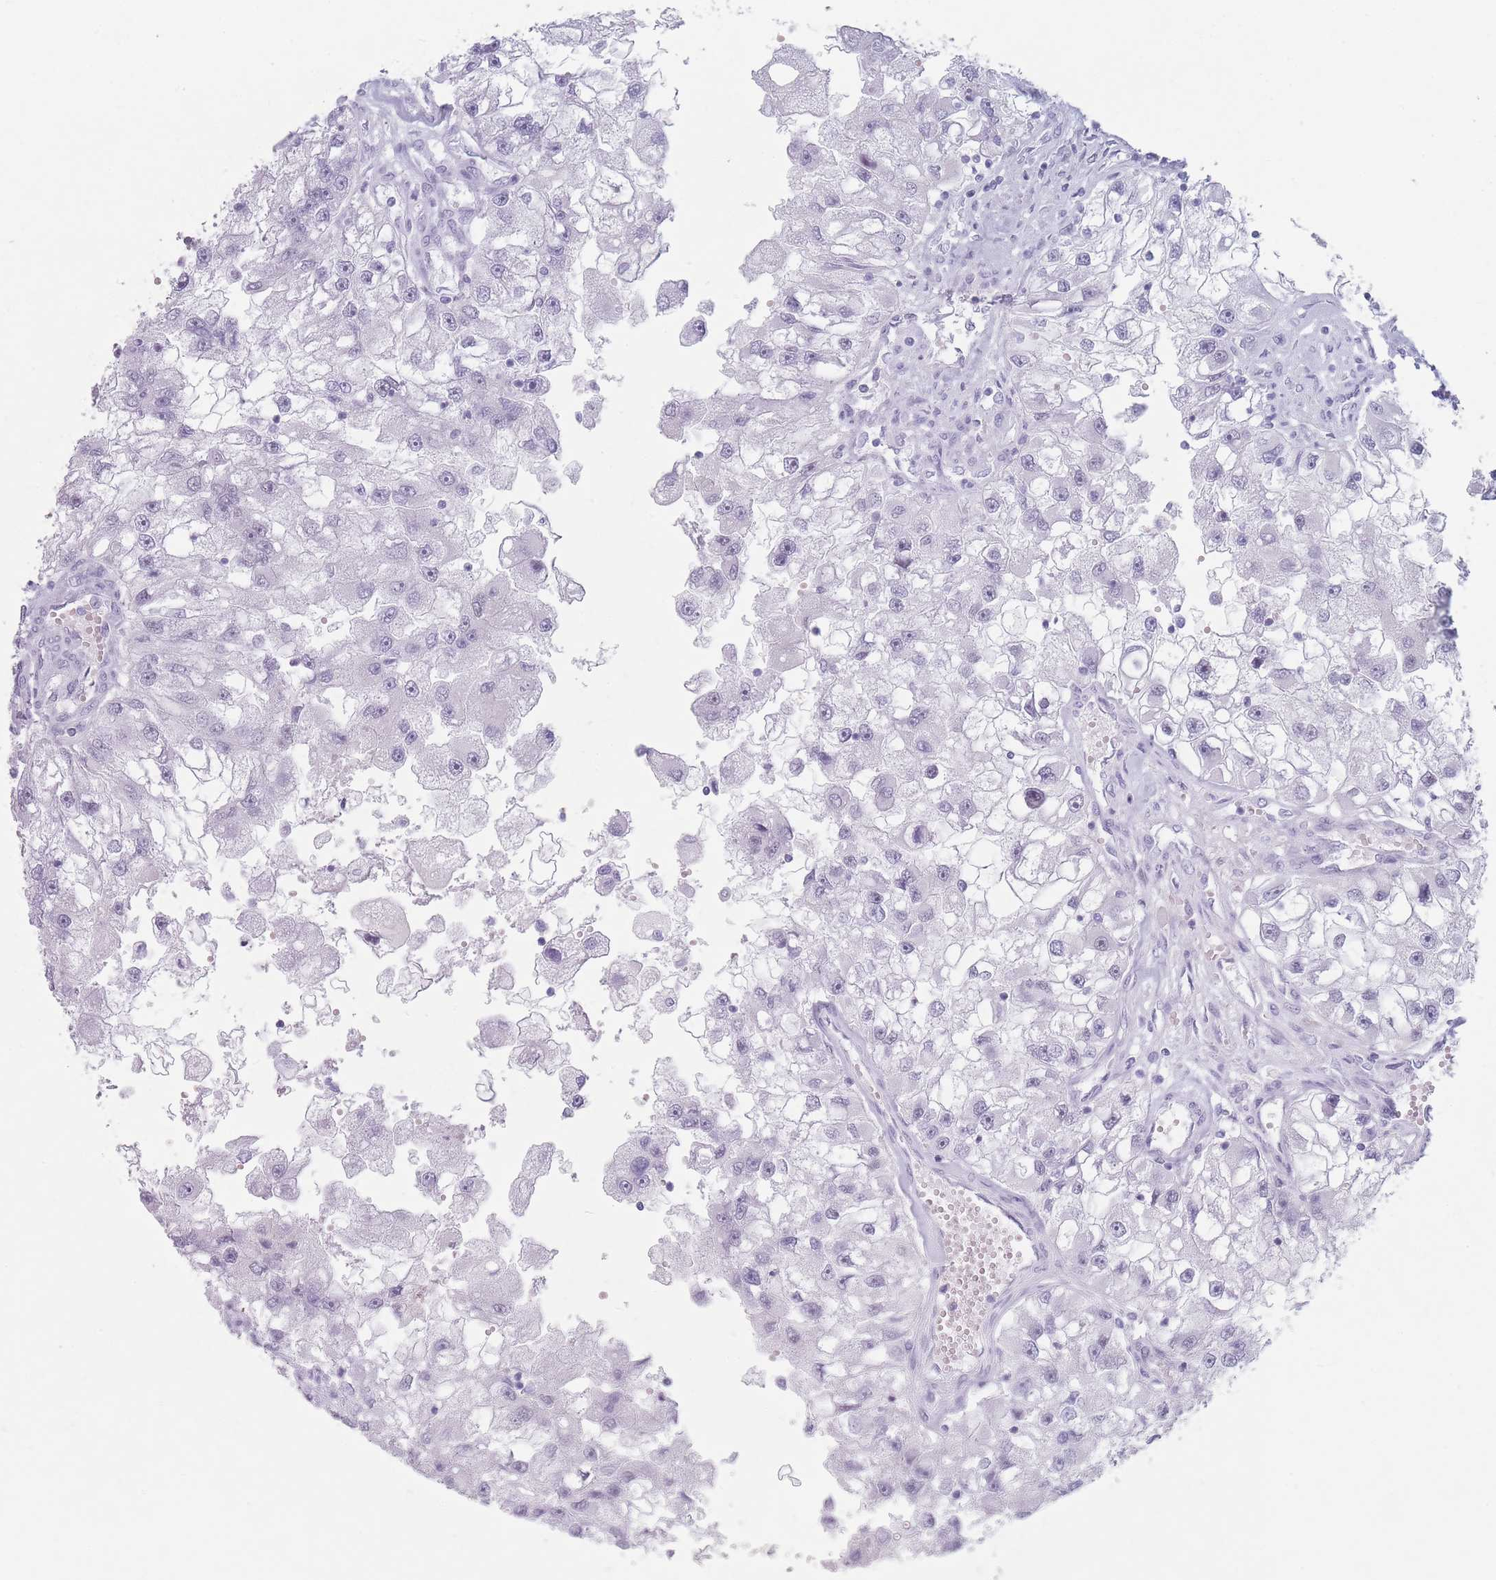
{"staining": {"intensity": "negative", "quantity": "none", "location": "none"}, "tissue": "renal cancer", "cell_type": "Tumor cells", "image_type": "cancer", "snomed": [{"axis": "morphology", "description": "Adenocarcinoma, NOS"}, {"axis": "topography", "description": "Kidney"}], "caption": "The image shows no significant staining in tumor cells of adenocarcinoma (renal).", "gene": "IFNA6", "patient": {"sex": "male", "age": 63}}